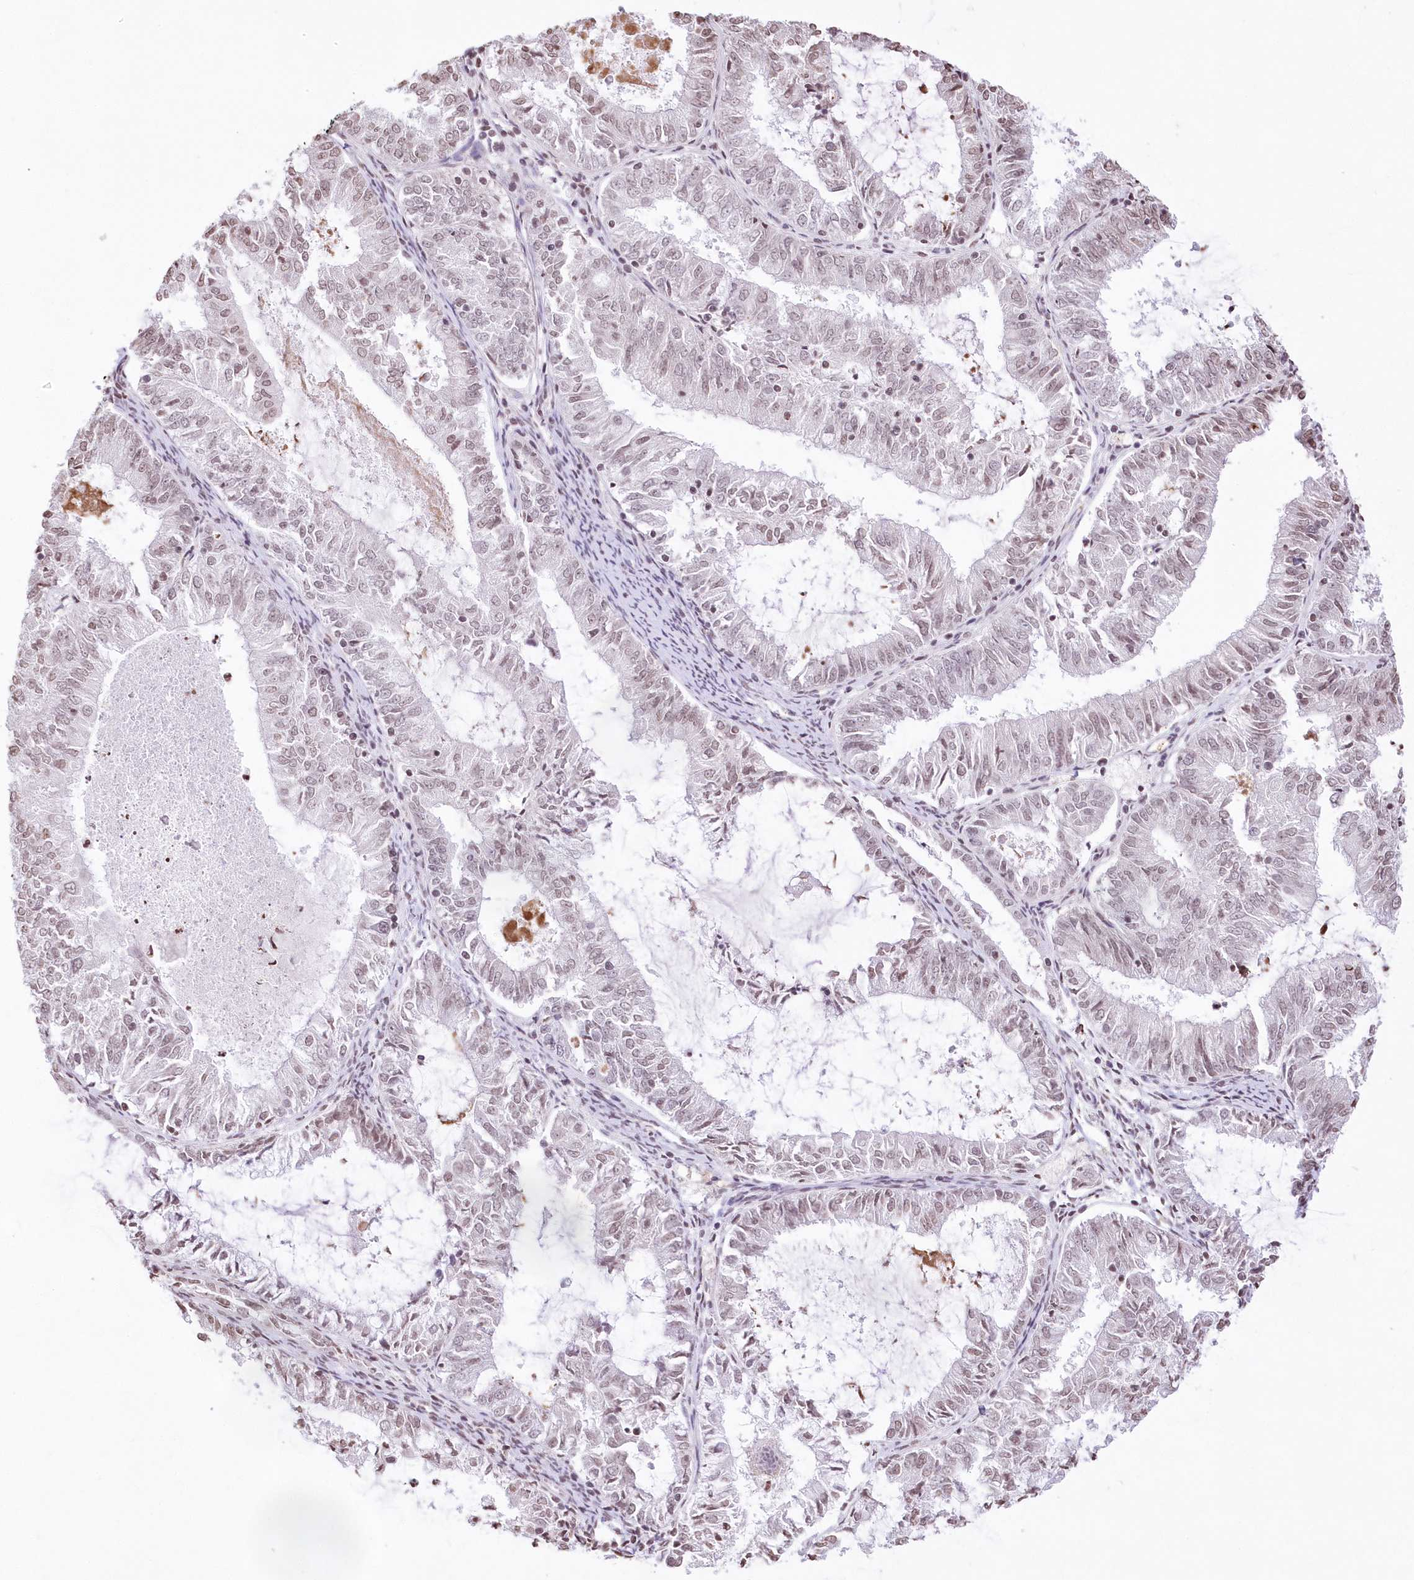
{"staining": {"intensity": "weak", "quantity": "<25%", "location": "nuclear"}, "tissue": "endometrial cancer", "cell_type": "Tumor cells", "image_type": "cancer", "snomed": [{"axis": "morphology", "description": "Adenocarcinoma, NOS"}, {"axis": "topography", "description": "Endometrium"}], "caption": "This micrograph is of endometrial adenocarcinoma stained with IHC to label a protein in brown with the nuclei are counter-stained blue. There is no expression in tumor cells.", "gene": "RBM27", "patient": {"sex": "female", "age": 57}}